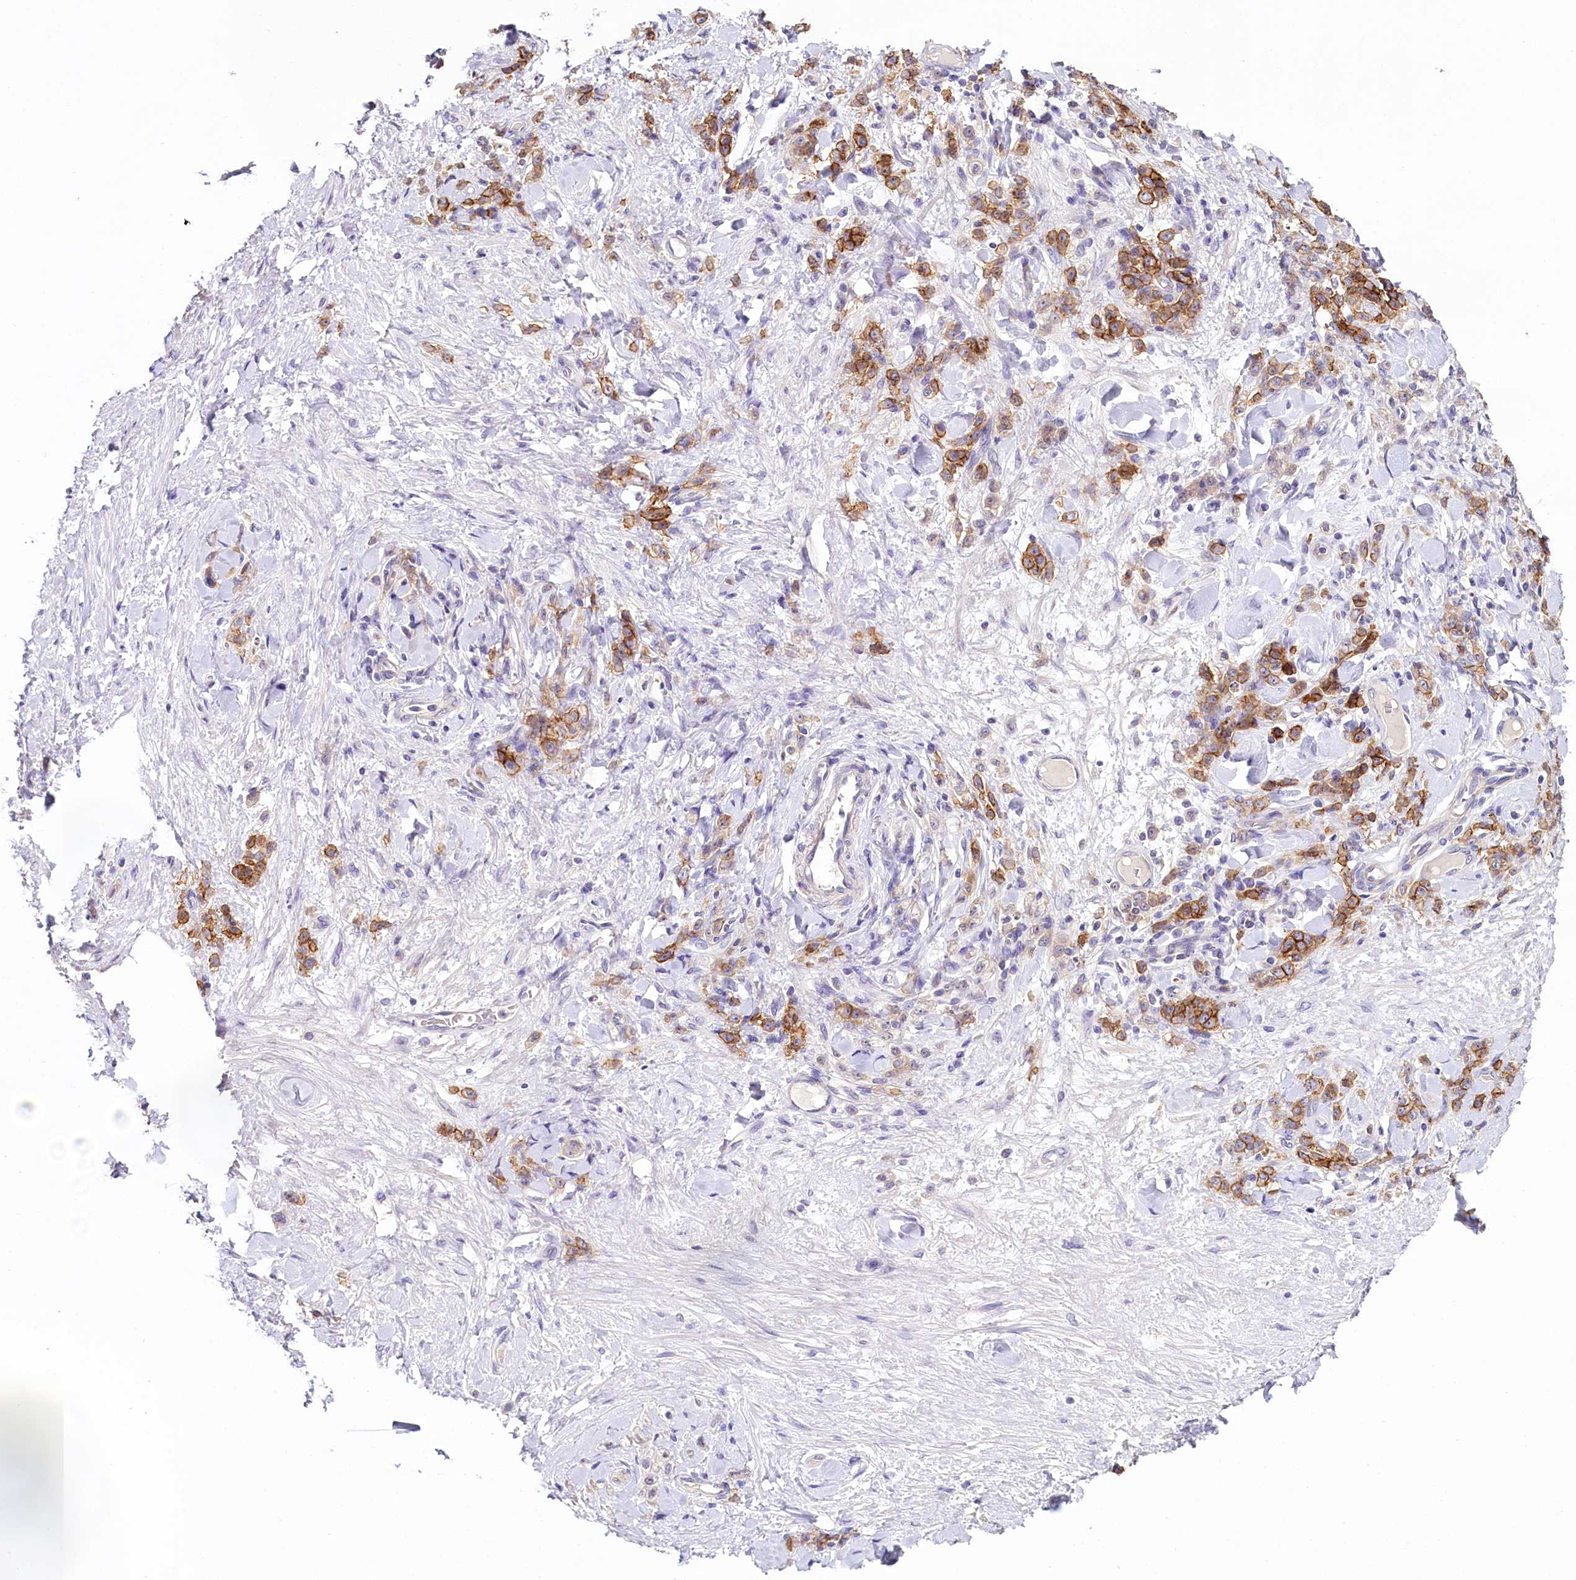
{"staining": {"intensity": "moderate", "quantity": ">75%", "location": "cytoplasmic/membranous"}, "tissue": "stomach cancer", "cell_type": "Tumor cells", "image_type": "cancer", "snomed": [{"axis": "morphology", "description": "Normal tissue, NOS"}, {"axis": "morphology", "description": "Adenocarcinoma, NOS"}, {"axis": "topography", "description": "Stomach"}], "caption": "The micrograph shows a brown stain indicating the presence of a protein in the cytoplasmic/membranous of tumor cells in stomach cancer (adenocarcinoma).", "gene": "PDE6D", "patient": {"sex": "male", "age": 82}}